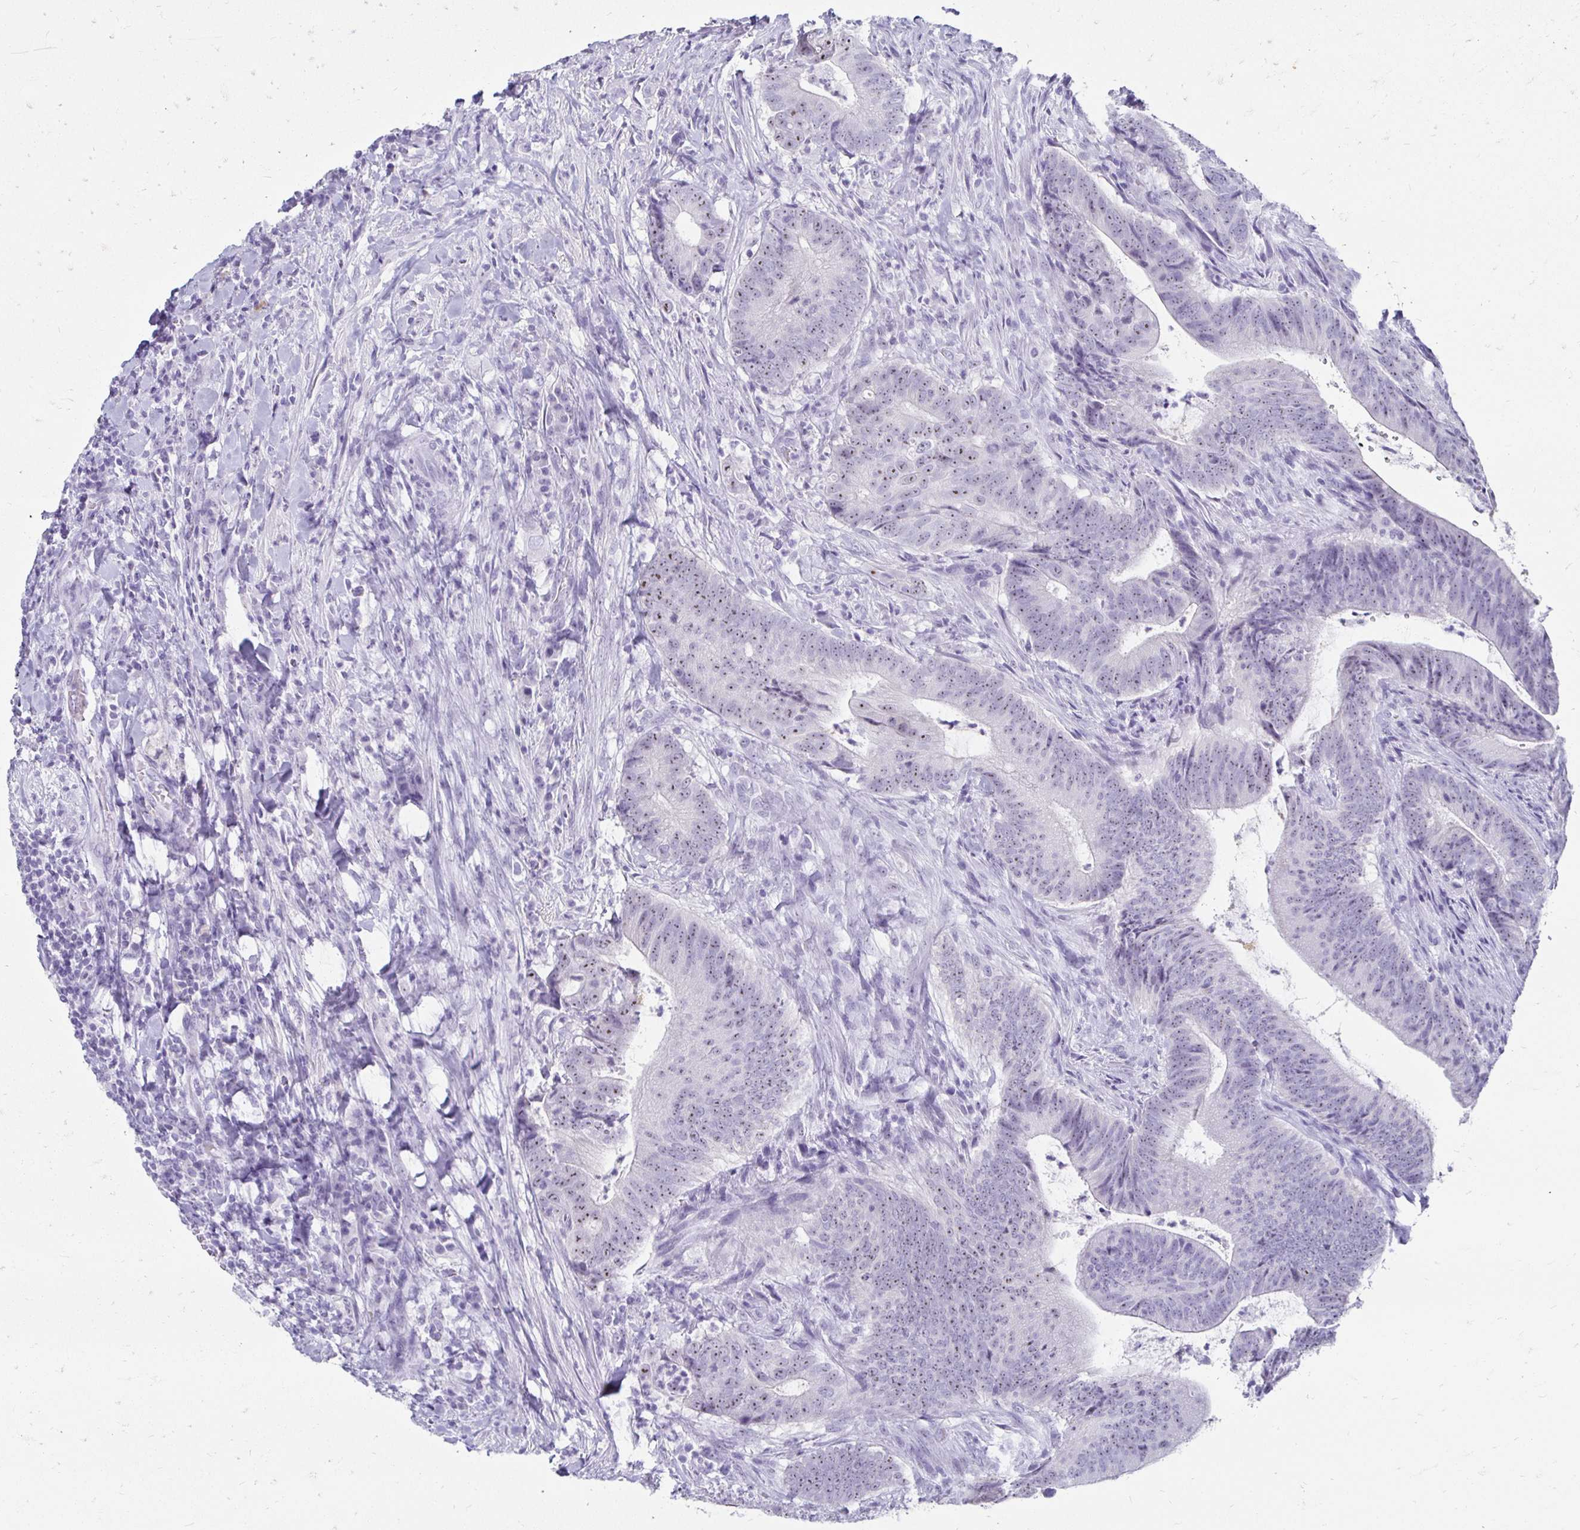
{"staining": {"intensity": "moderate", "quantity": "25%-75%", "location": "nuclear"}, "tissue": "colorectal cancer", "cell_type": "Tumor cells", "image_type": "cancer", "snomed": [{"axis": "morphology", "description": "Adenocarcinoma, NOS"}, {"axis": "topography", "description": "Colon"}], "caption": "IHC of human adenocarcinoma (colorectal) demonstrates medium levels of moderate nuclear positivity in about 25%-75% of tumor cells.", "gene": "CST6", "patient": {"sex": "female", "age": 43}}